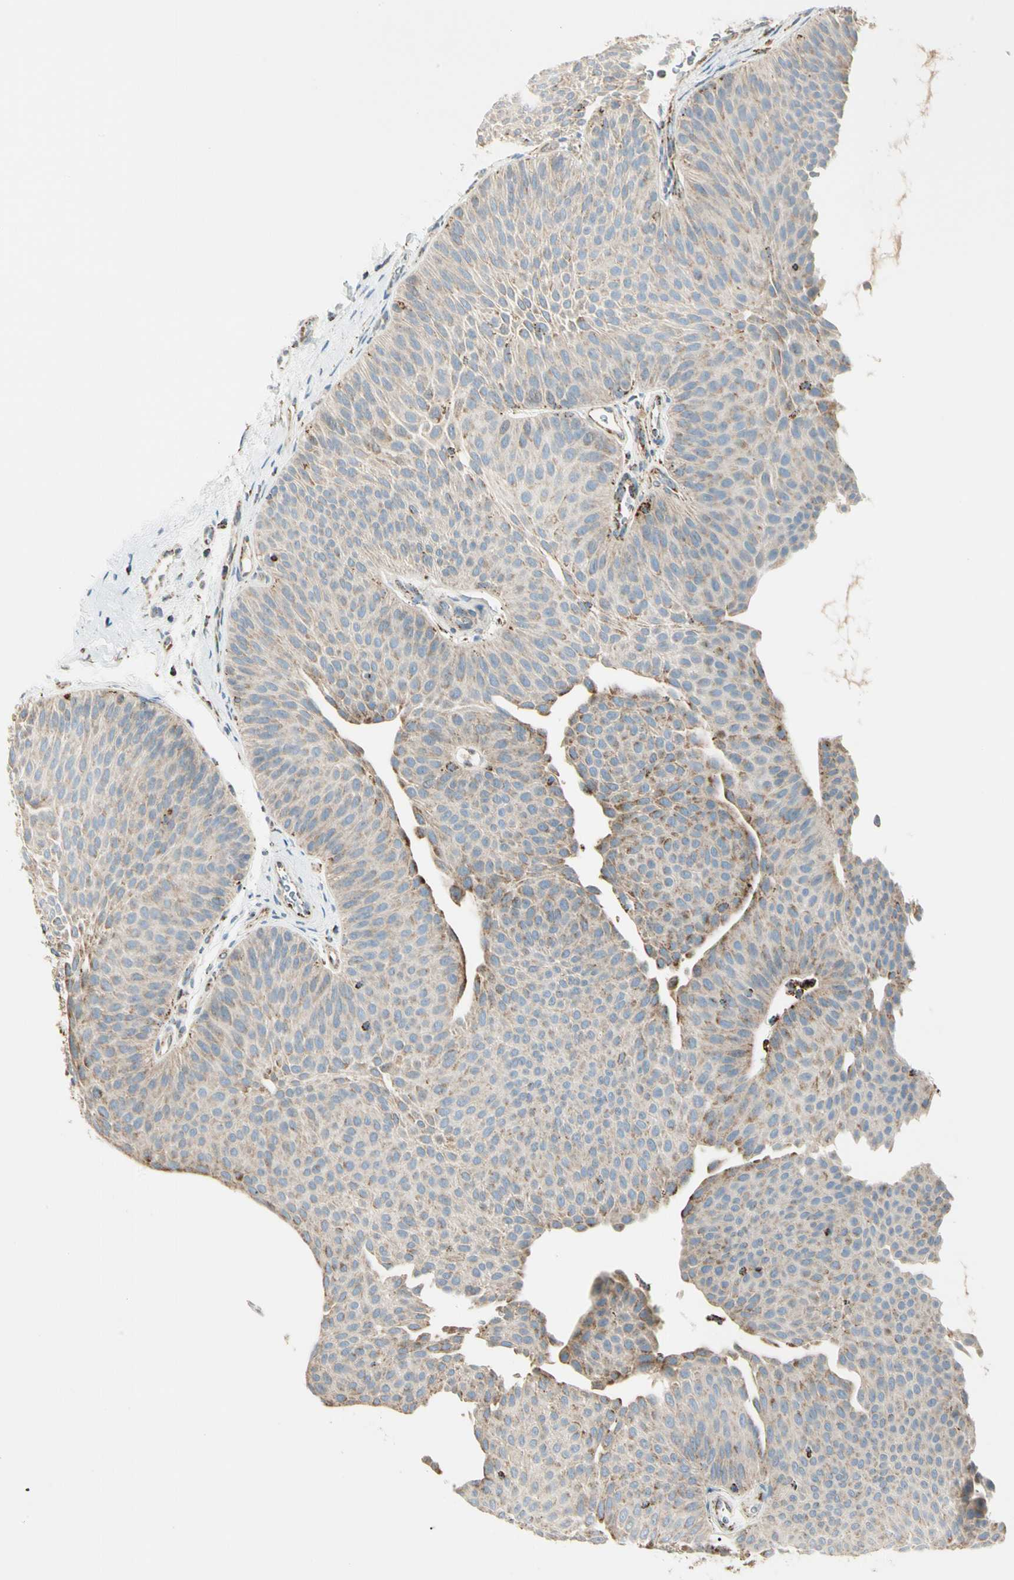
{"staining": {"intensity": "weak", "quantity": ">75%", "location": "cytoplasmic/membranous"}, "tissue": "urothelial cancer", "cell_type": "Tumor cells", "image_type": "cancer", "snomed": [{"axis": "morphology", "description": "Urothelial carcinoma, Low grade"}, {"axis": "topography", "description": "Urinary bladder"}], "caption": "High-magnification brightfield microscopy of urothelial cancer stained with DAB (brown) and counterstained with hematoxylin (blue). tumor cells exhibit weak cytoplasmic/membranous staining is appreciated in approximately>75% of cells. Using DAB (brown) and hematoxylin (blue) stains, captured at high magnification using brightfield microscopy.", "gene": "ME2", "patient": {"sex": "female", "age": 60}}